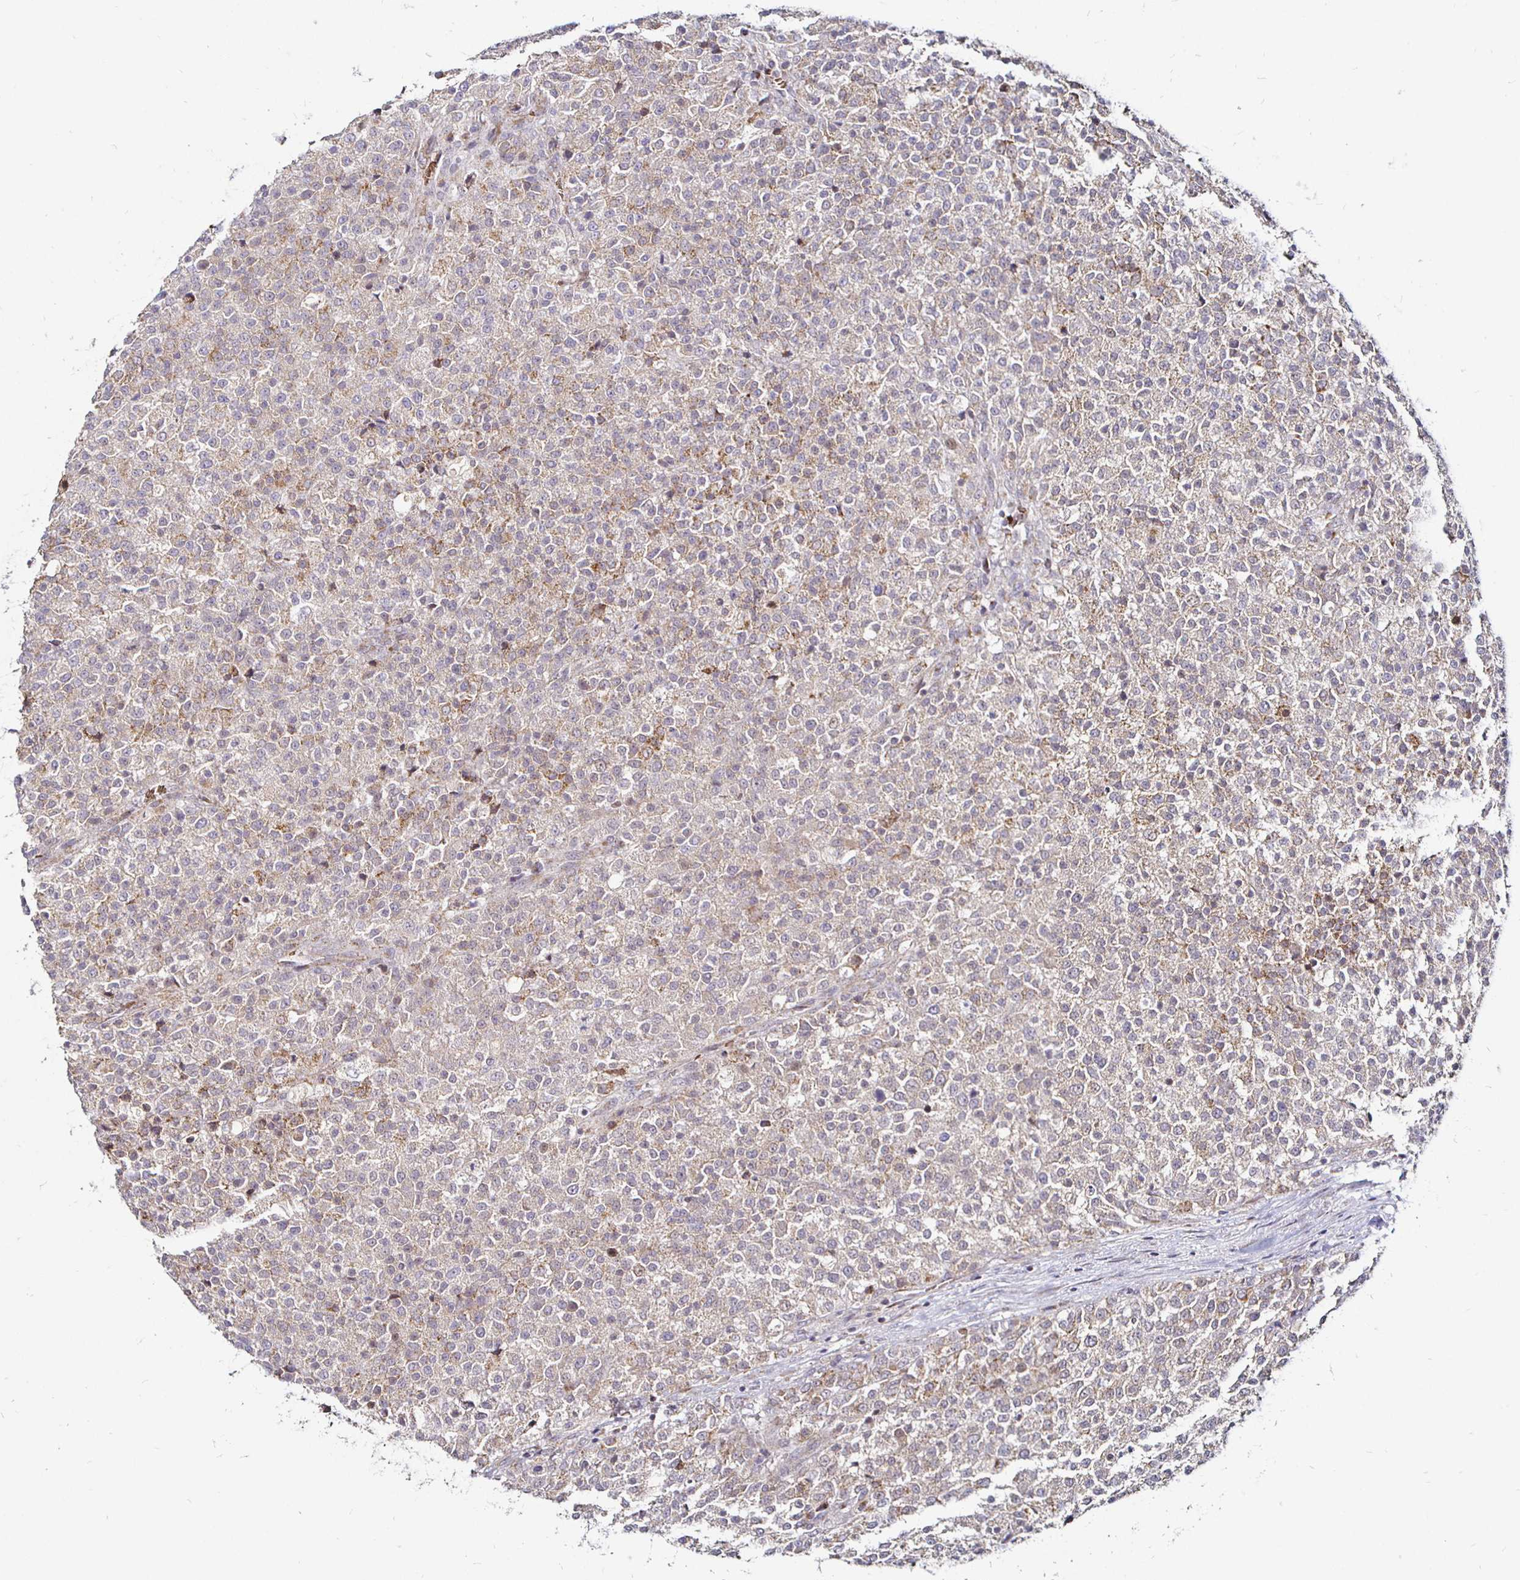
{"staining": {"intensity": "weak", "quantity": ">75%", "location": "cytoplasmic/membranous"}, "tissue": "testis cancer", "cell_type": "Tumor cells", "image_type": "cancer", "snomed": [{"axis": "morphology", "description": "Seminoma, NOS"}, {"axis": "topography", "description": "Testis"}], "caption": "IHC histopathology image of testis cancer (seminoma) stained for a protein (brown), which reveals low levels of weak cytoplasmic/membranous staining in approximately >75% of tumor cells.", "gene": "ATG3", "patient": {"sex": "male", "age": 59}}